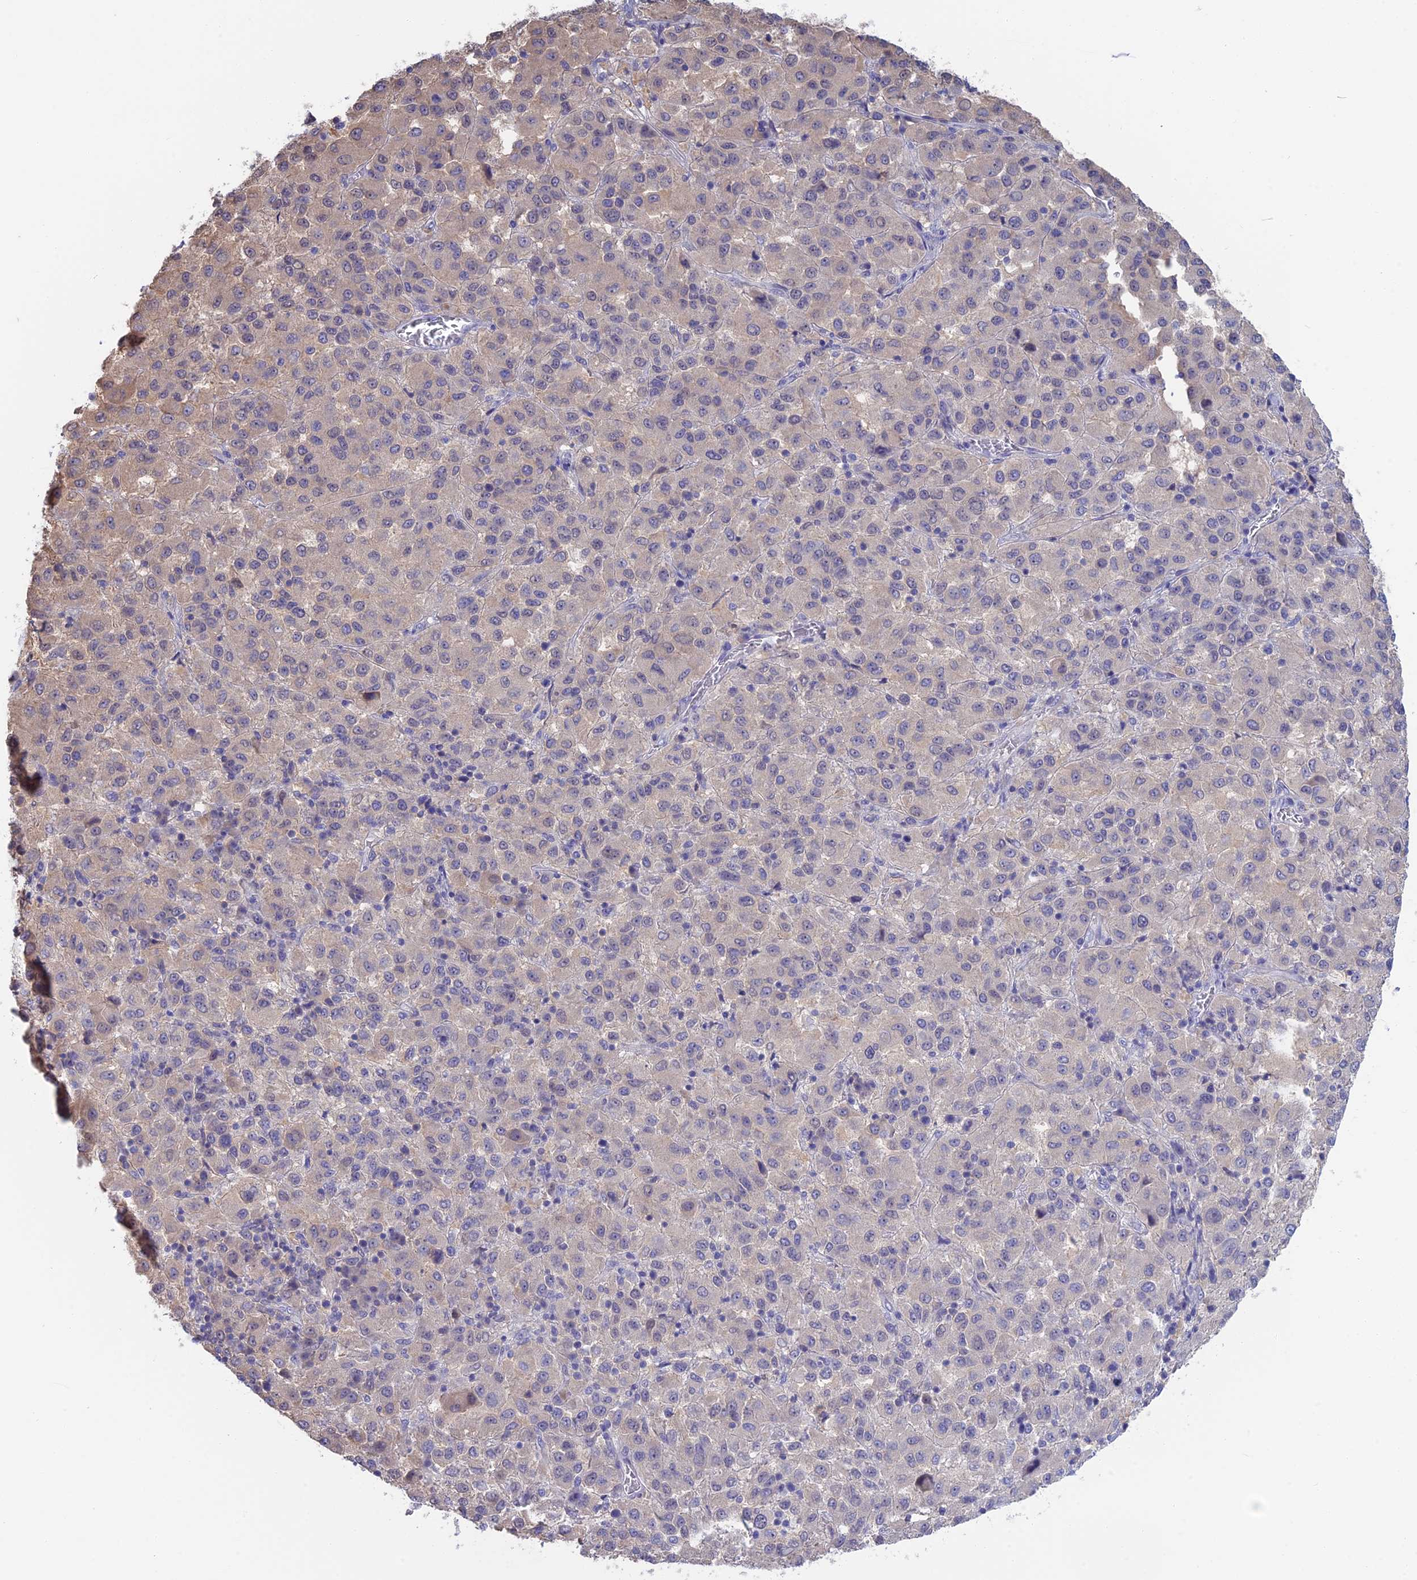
{"staining": {"intensity": "negative", "quantity": "none", "location": "none"}, "tissue": "melanoma", "cell_type": "Tumor cells", "image_type": "cancer", "snomed": [{"axis": "morphology", "description": "Malignant melanoma, Metastatic site"}, {"axis": "topography", "description": "Lung"}], "caption": "Immunohistochemical staining of human malignant melanoma (metastatic site) reveals no significant positivity in tumor cells.", "gene": "SNAP91", "patient": {"sex": "male", "age": 64}}